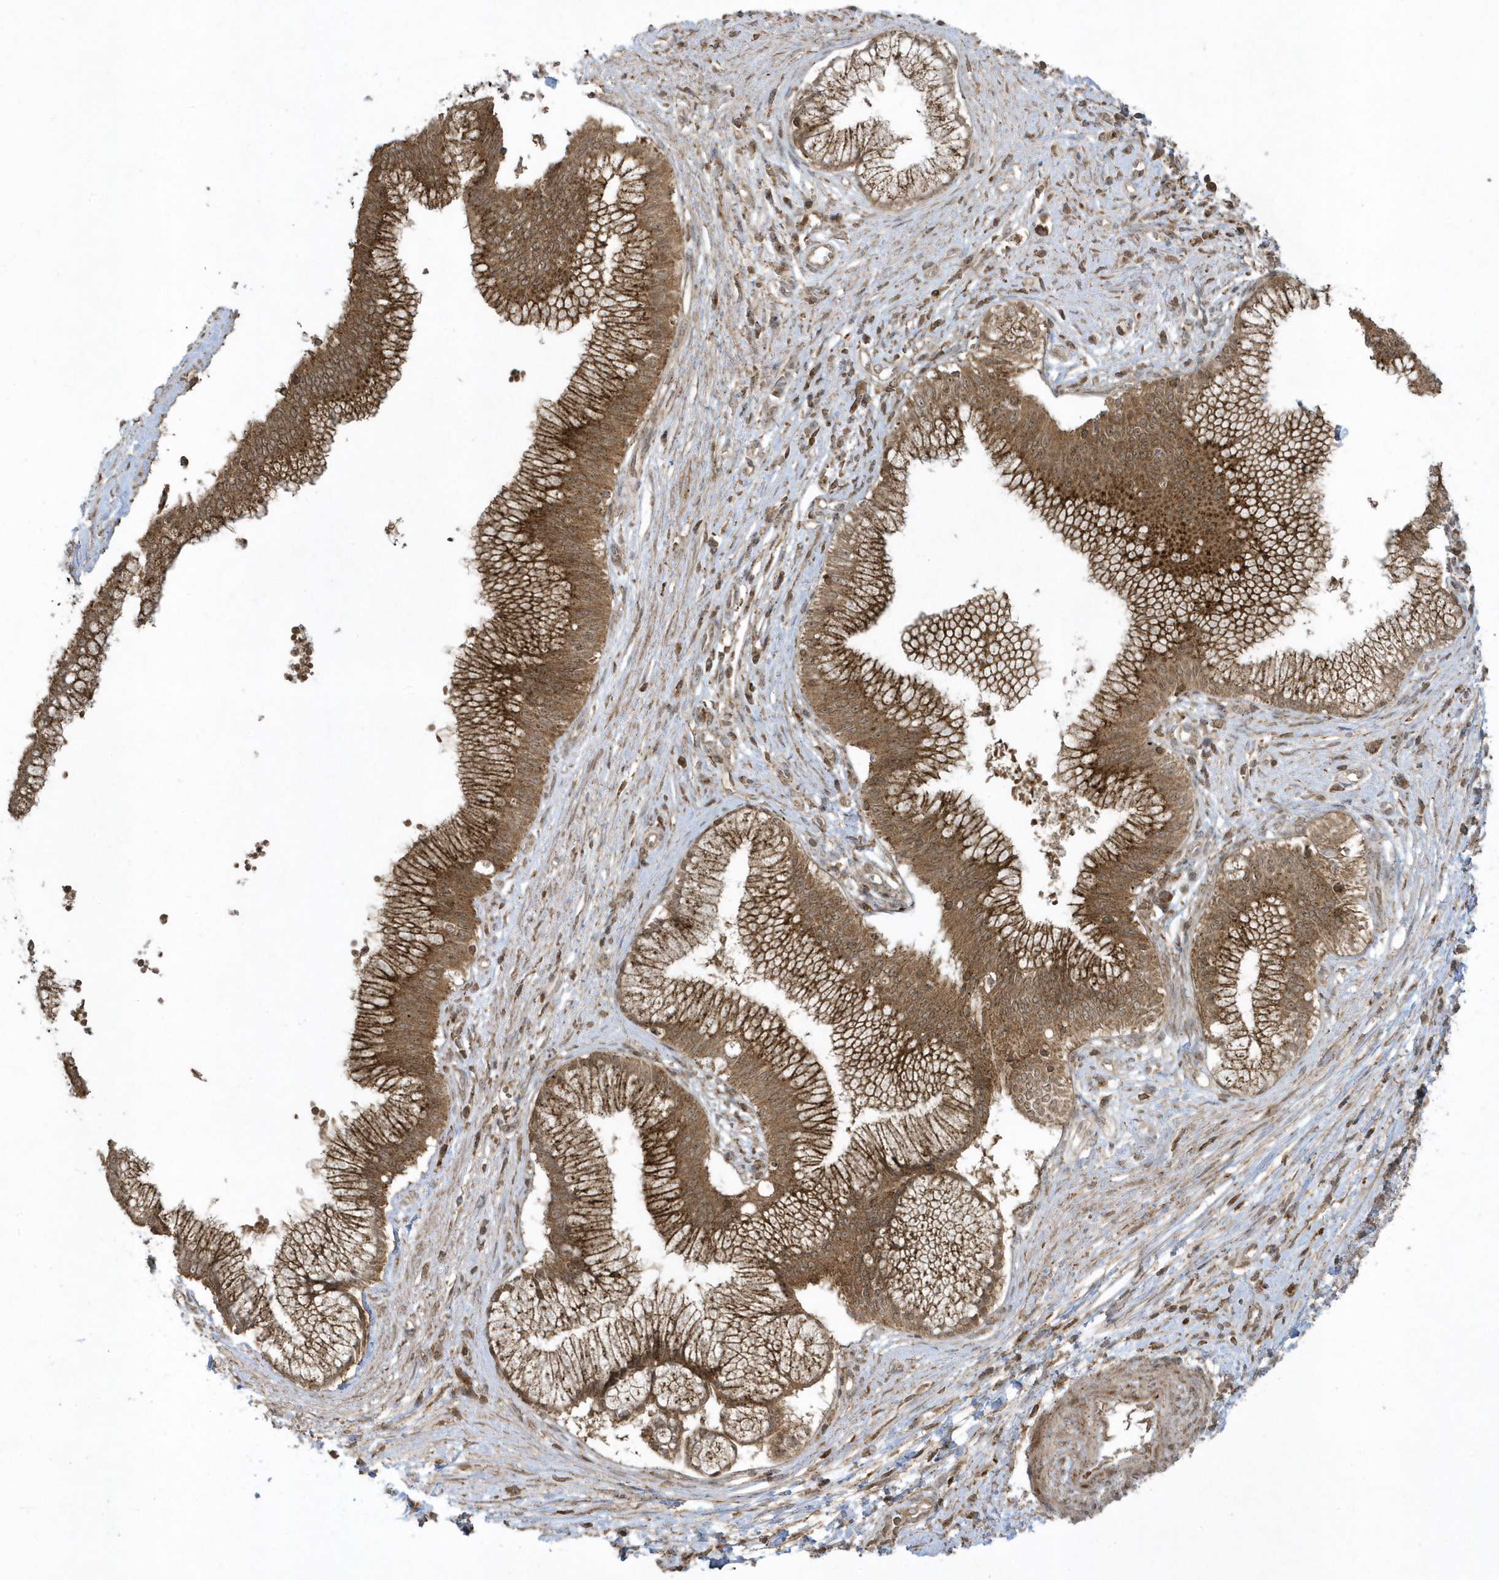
{"staining": {"intensity": "moderate", "quantity": ">75%", "location": "cytoplasmic/membranous"}, "tissue": "pancreatic cancer", "cell_type": "Tumor cells", "image_type": "cancer", "snomed": [{"axis": "morphology", "description": "Adenocarcinoma, NOS"}, {"axis": "topography", "description": "Pancreas"}], "caption": "Immunohistochemistry (IHC) (DAB (3,3'-diaminobenzidine)) staining of adenocarcinoma (pancreatic) shows moderate cytoplasmic/membranous protein positivity in approximately >75% of tumor cells.", "gene": "STAMBP", "patient": {"sex": "male", "age": 68}}